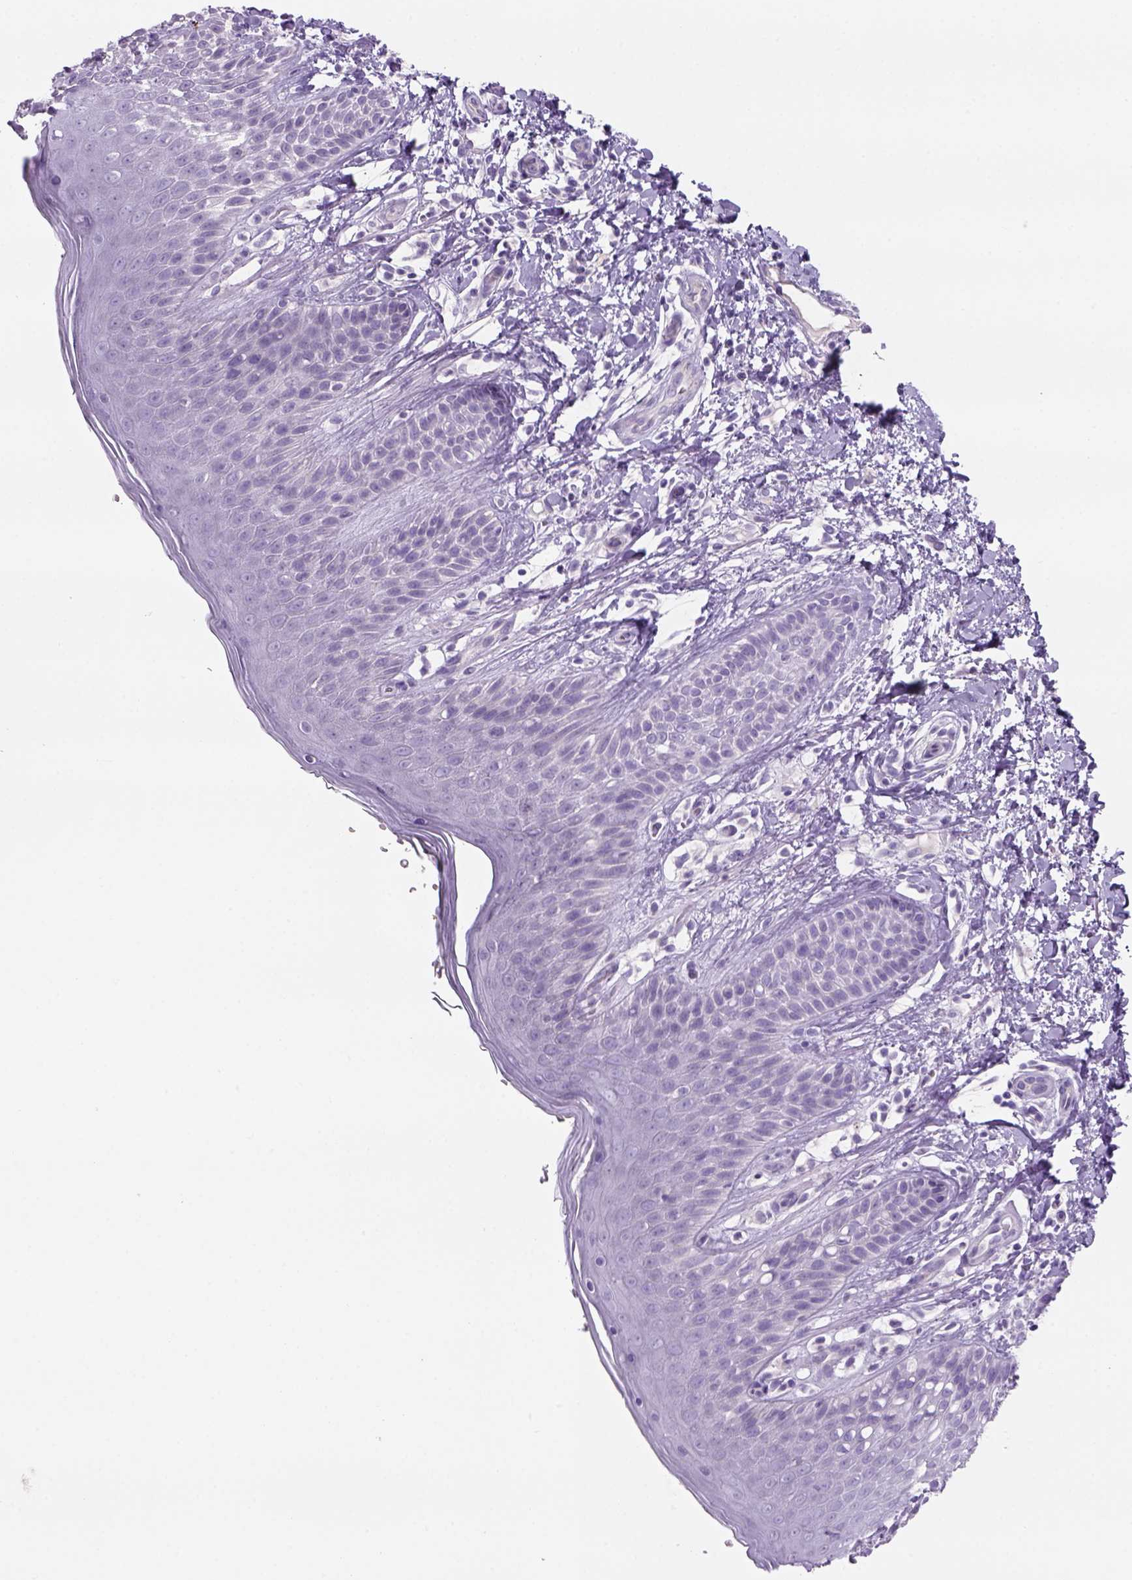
{"staining": {"intensity": "negative", "quantity": "none", "location": "none"}, "tissue": "skin", "cell_type": "Epidermal cells", "image_type": "normal", "snomed": [{"axis": "morphology", "description": "Normal tissue, NOS"}, {"axis": "topography", "description": "Anal"}], "caption": "Epidermal cells show no significant protein positivity in normal skin.", "gene": "TENM4", "patient": {"sex": "male", "age": 36}}